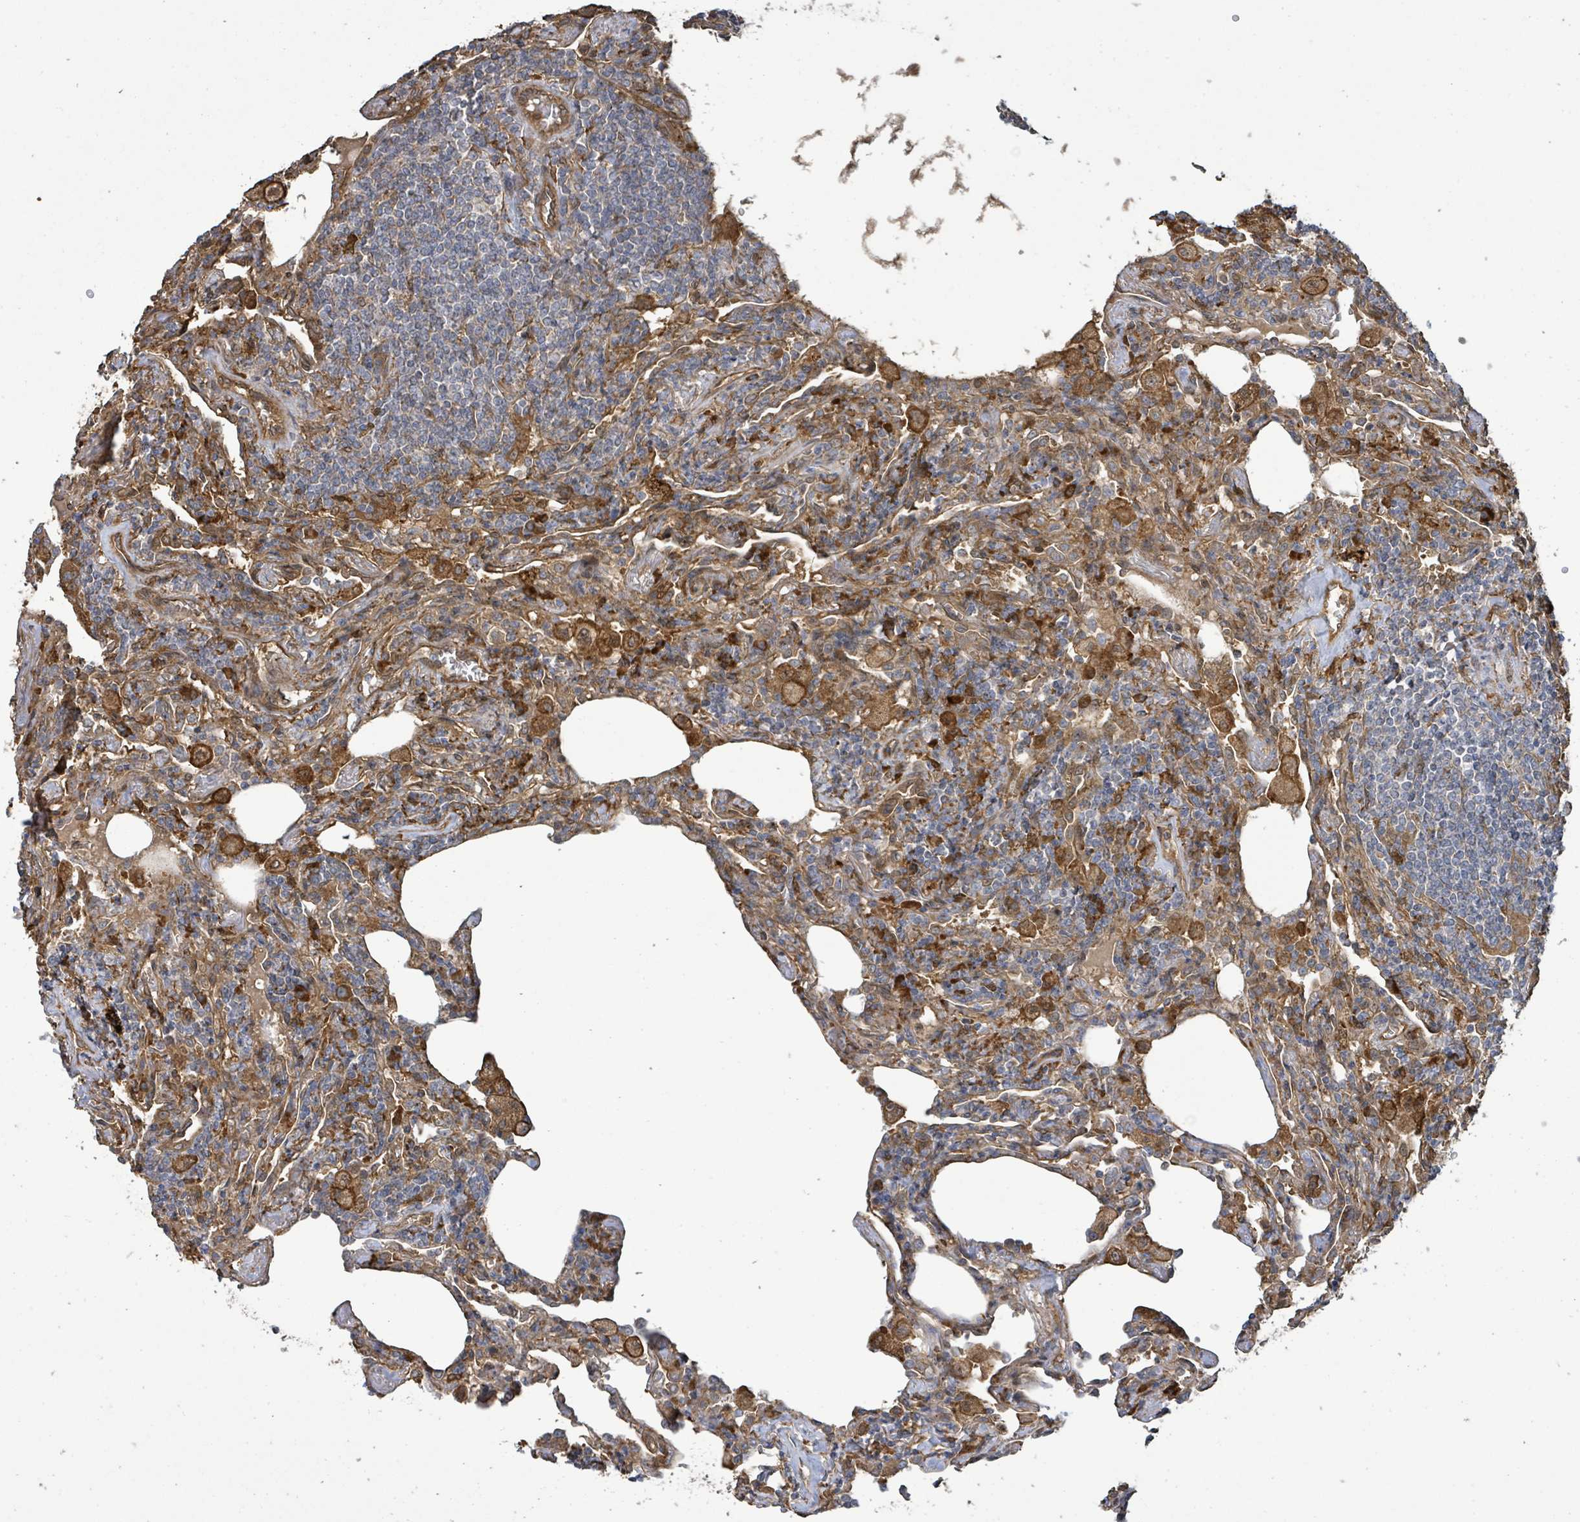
{"staining": {"intensity": "negative", "quantity": "none", "location": "none"}, "tissue": "lymphoma", "cell_type": "Tumor cells", "image_type": "cancer", "snomed": [{"axis": "morphology", "description": "Malignant lymphoma, non-Hodgkin's type, Low grade"}, {"axis": "topography", "description": "Lung"}], "caption": "Malignant lymphoma, non-Hodgkin's type (low-grade) stained for a protein using immunohistochemistry shows no staining tumor cells.", "gene": "ARPIN", "patient": {"sex": "female", "age": 71}}